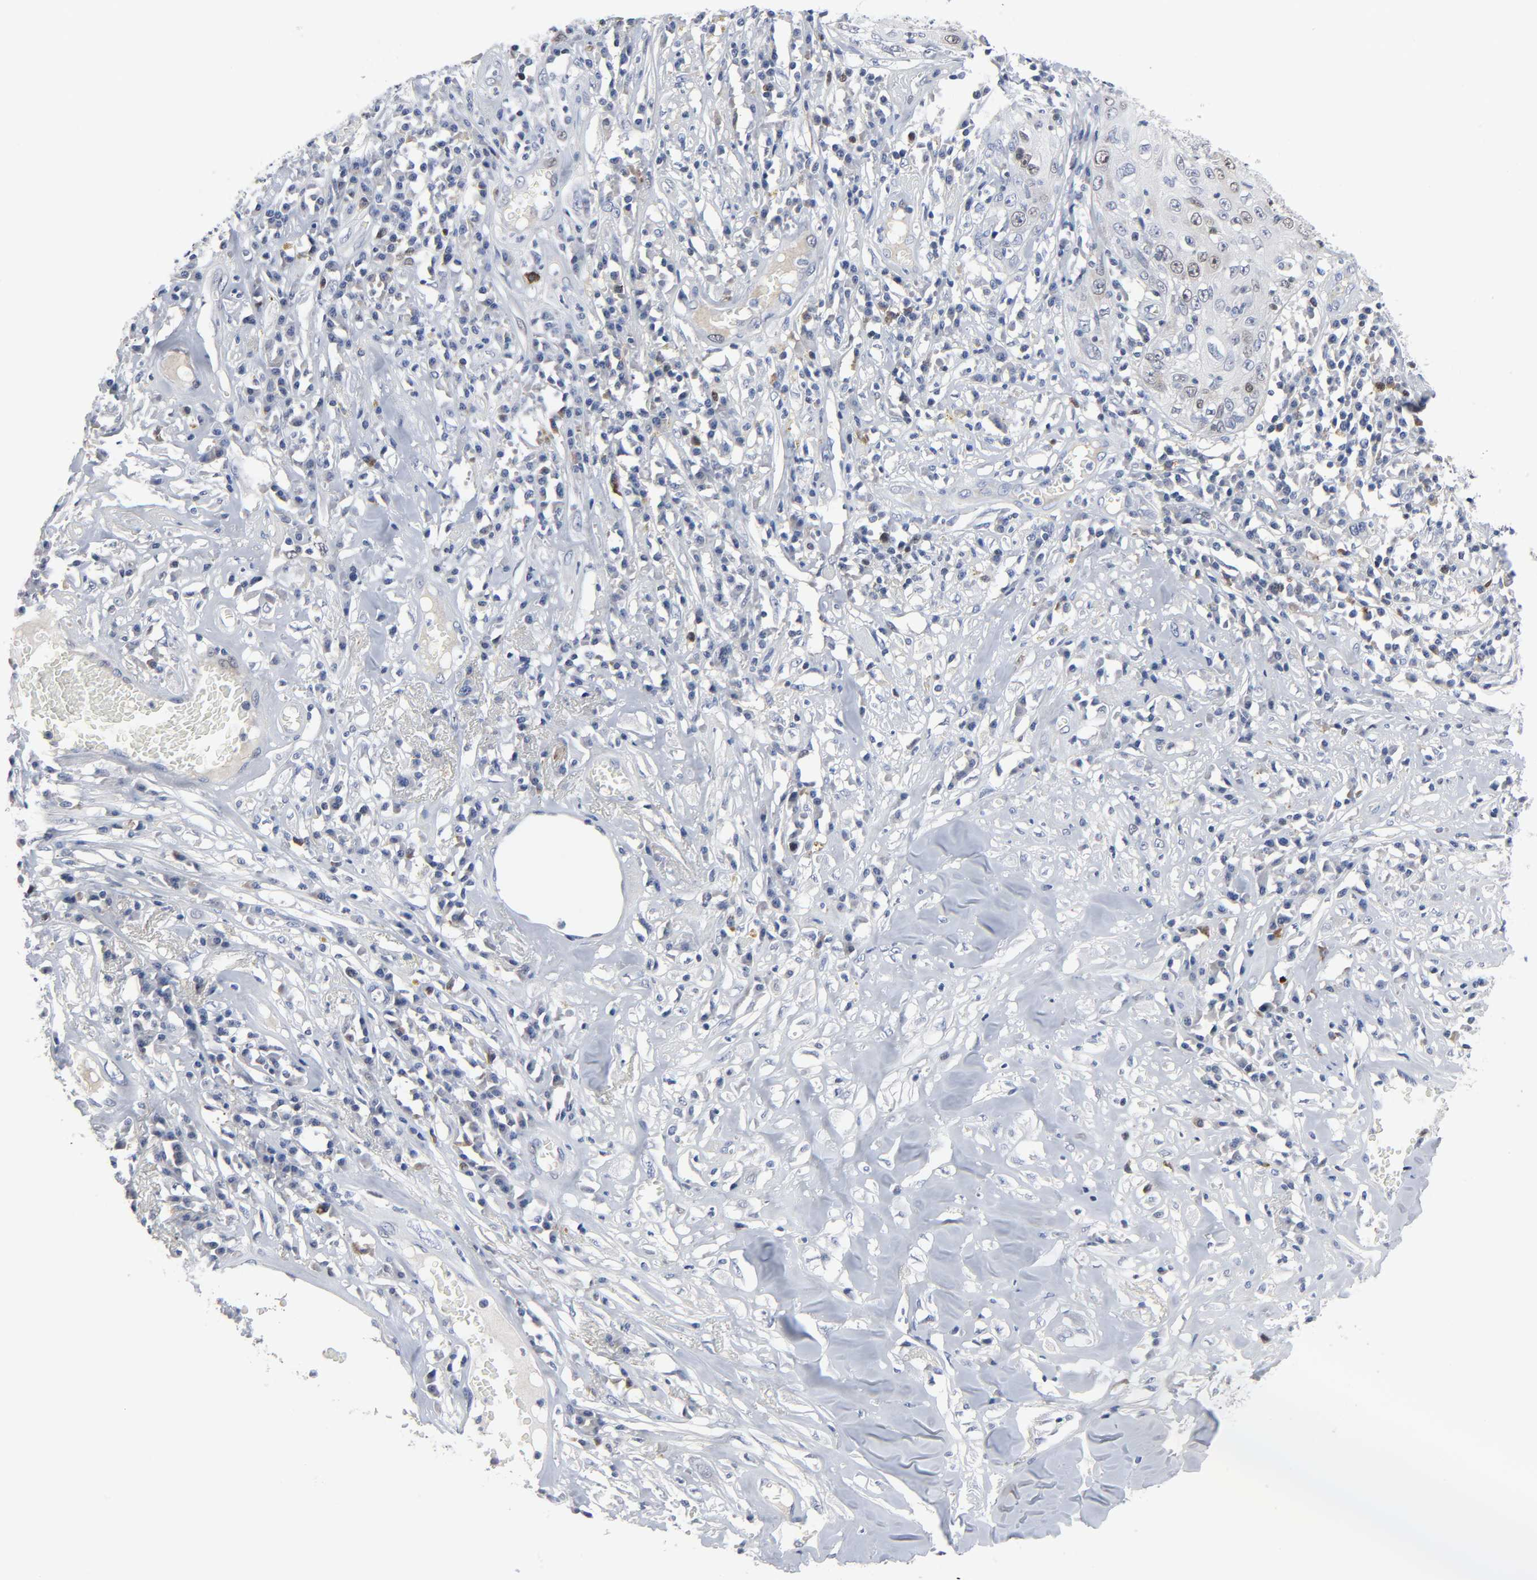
{"staining": {"intensity": "weak", "quantity": "<25%", "location": "nuclear"}, "tissue": "skin cancer", "cell_type": "Tumor cells", "image_type": "cancer", "snomed": [{"axis": "morphology", "description": "Squamous cell carcinoma, NOS"}, {"axis": "topography", "description": "Skin"}], "caption": "Immunohistochemistry (IHC) image of neoplastic tissue: human skin cancer (squamous cell carcinoma) stained with DAB reveals no significant protein staining in tumor cells.", "gene": "WEE1", "patient": {"sex": "male", "age": 65}}